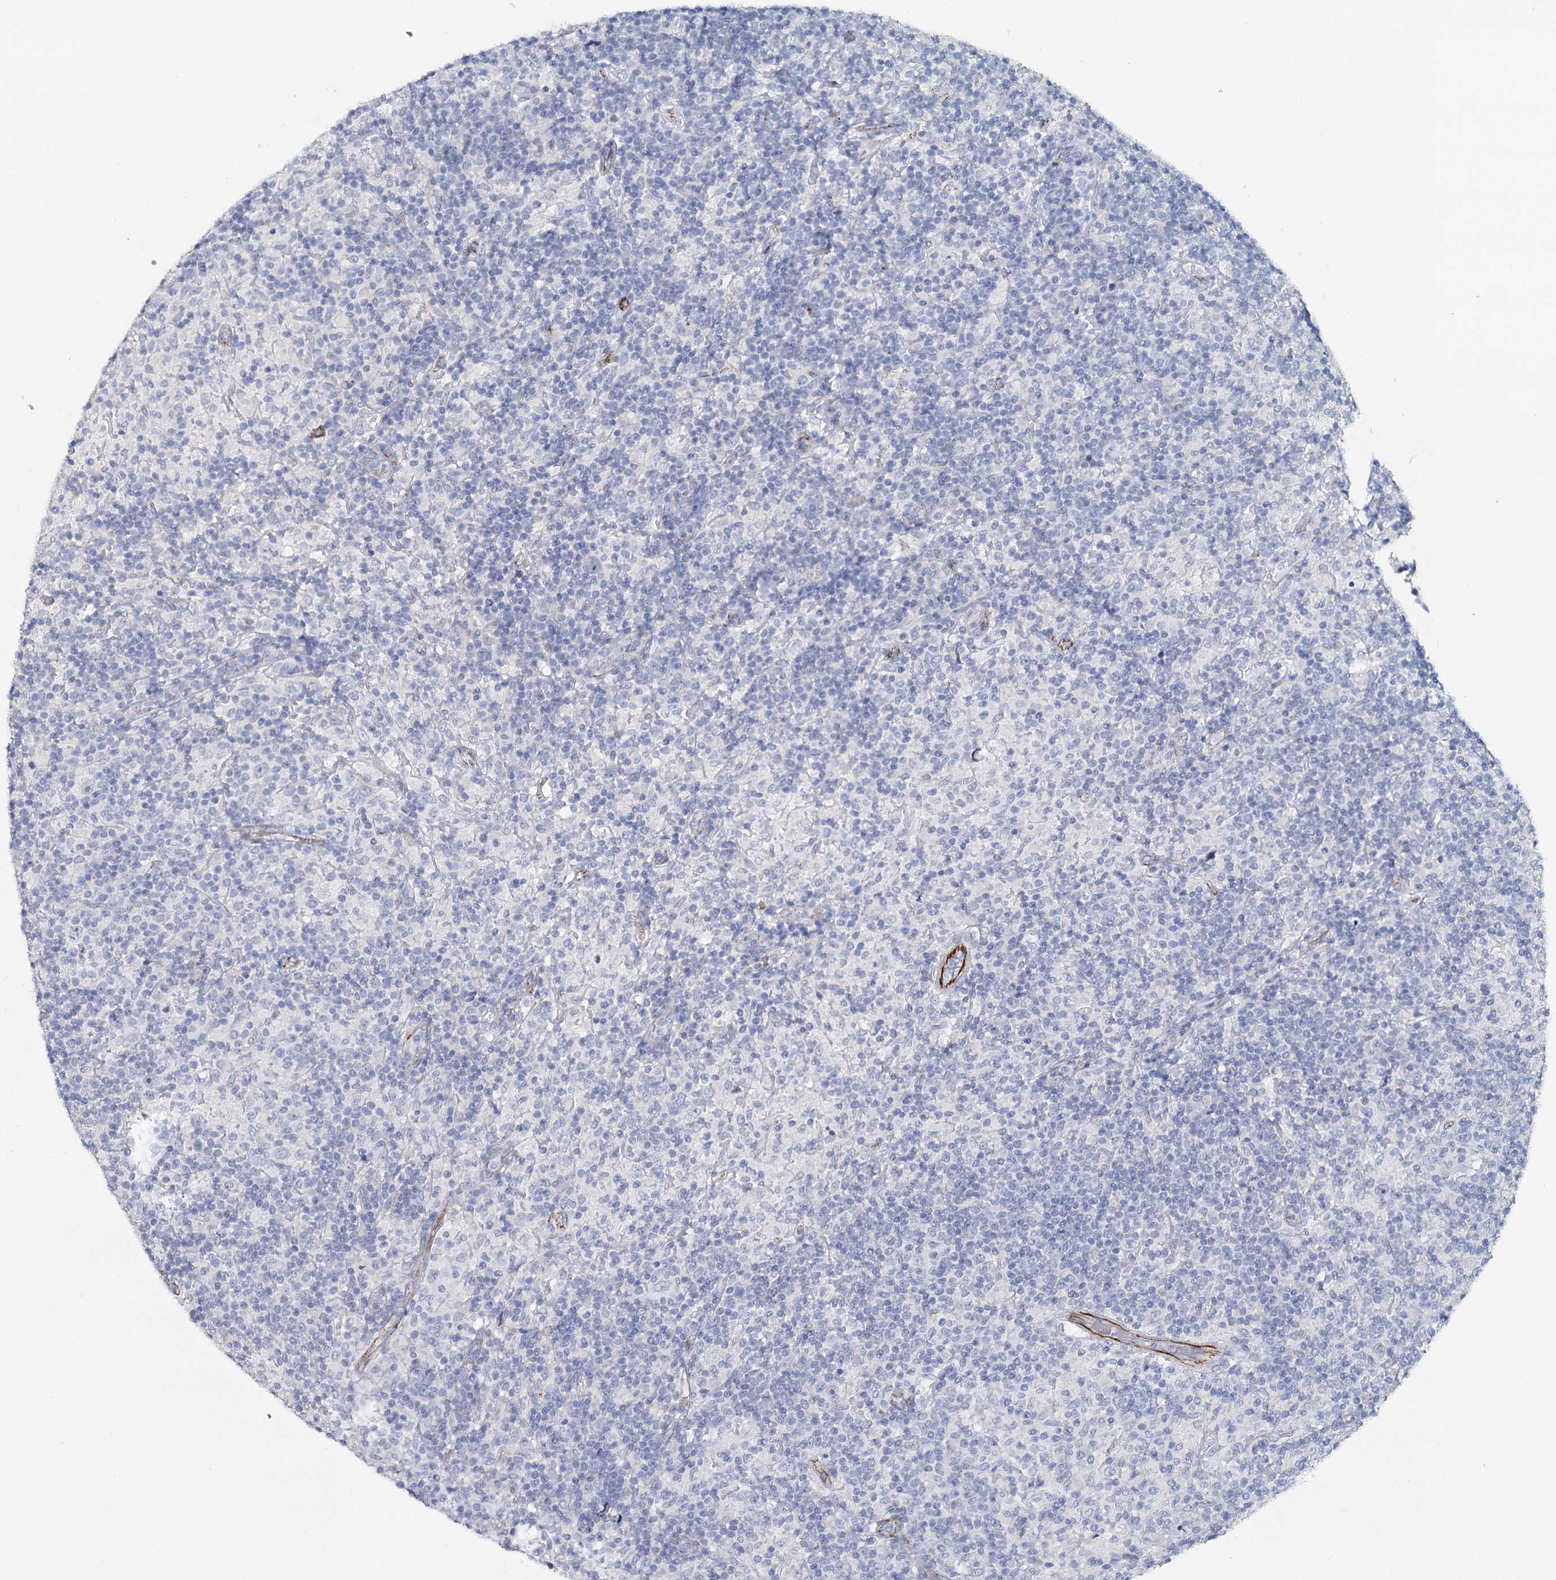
{"staining": {"intensity": "negative", "quantity": "none", "location": "none"}, "tissue": "lymphoma", "cell_type": "Tumor cells", "image_type": "cancer", "snomed": [{"axis": "morphology", "description": "Hodgkin's disease, NOS"}, {"axis": "topography", "description": "Lymph node"}], "caption": "DAB immunohistochemical staining of human Hodgkin's disease demonstrates no significant expression in tumor cells.", "gene": "SYNPO", "patient": {"sex": "male", "age": 70}}